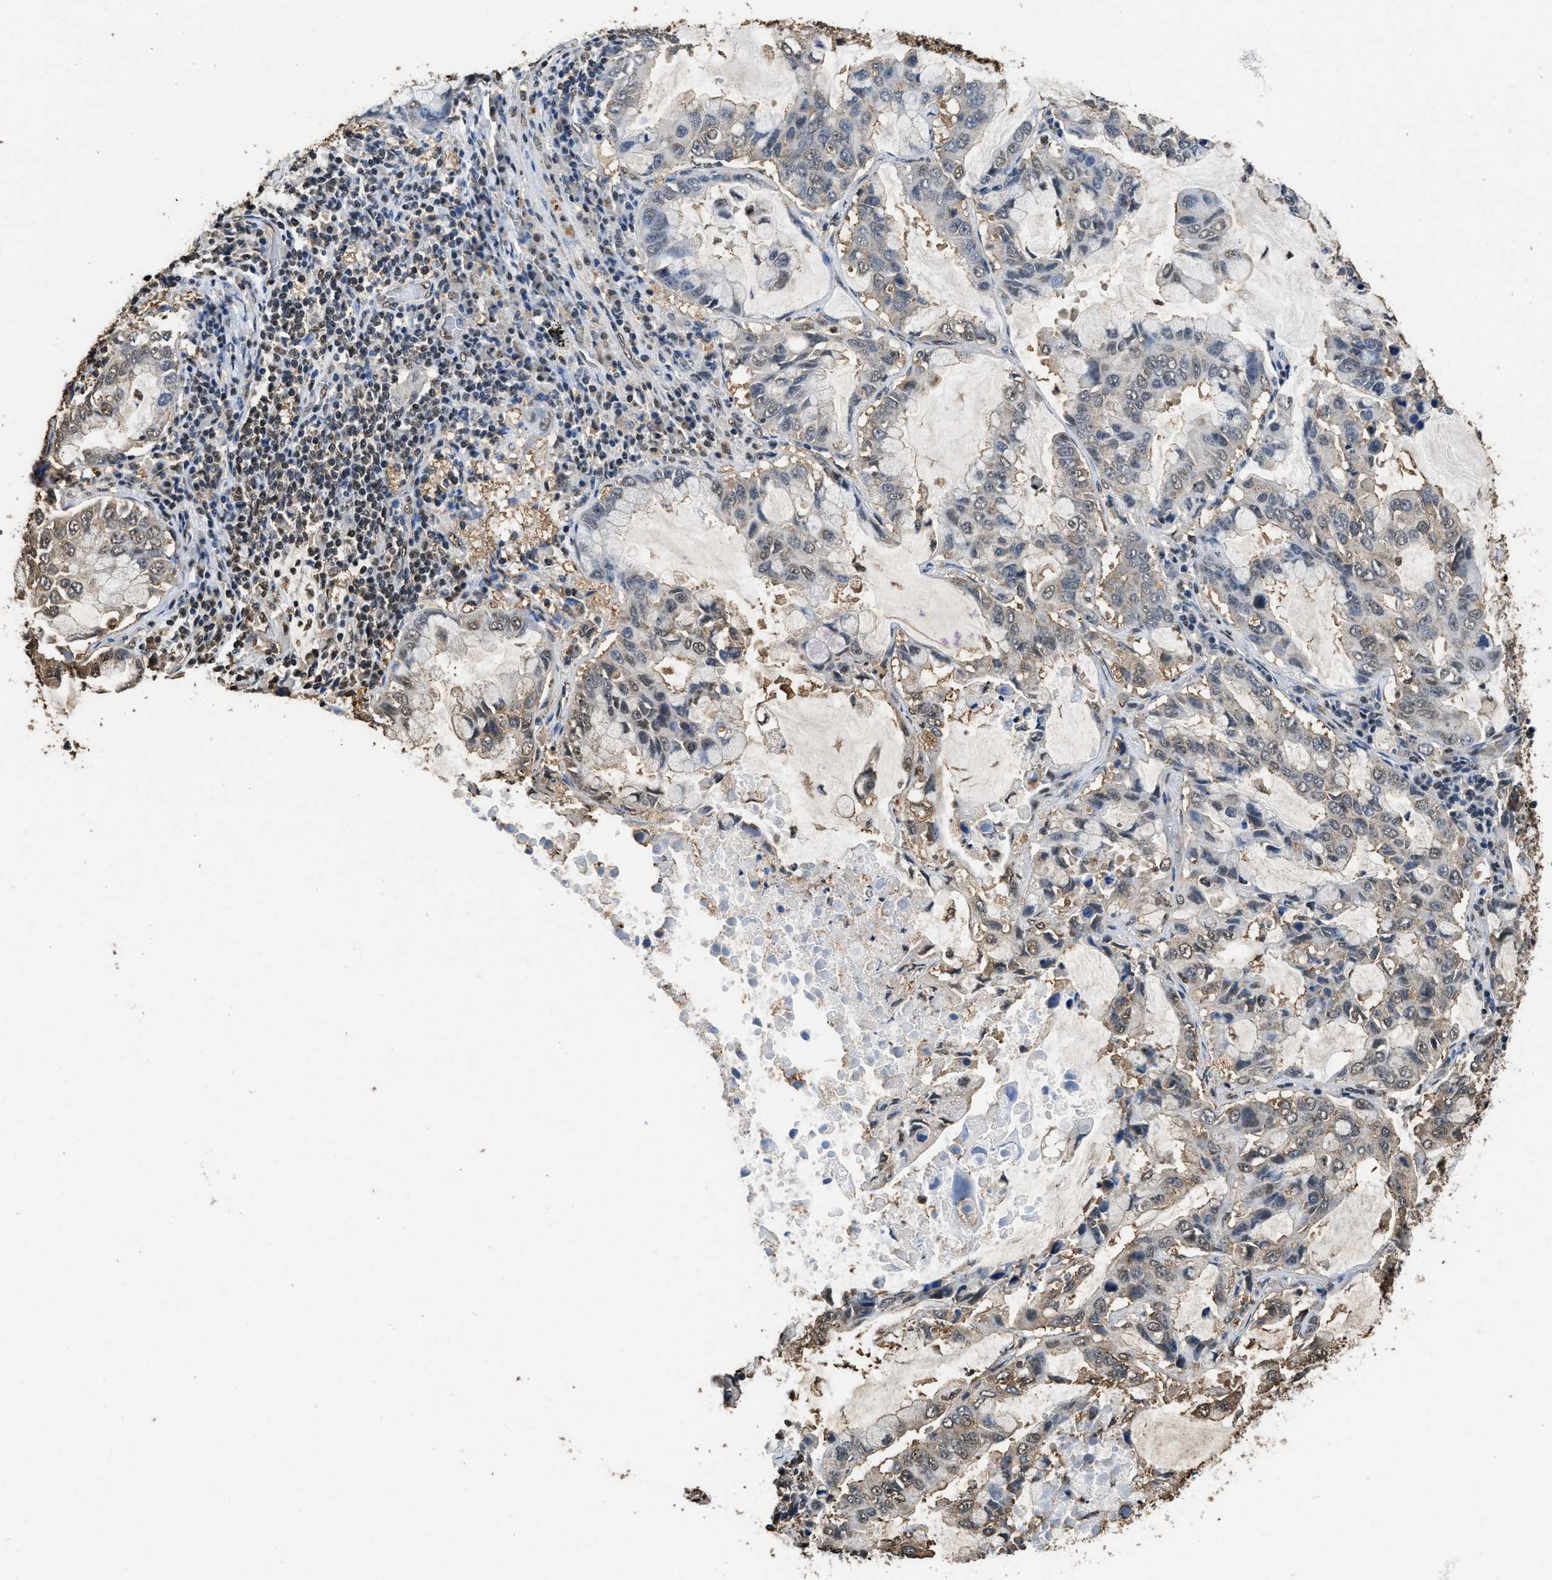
{"staining": {"intensity": "weak", "quantity": "<25%", "location": "cytoplasmic/membranous,nuclear"}, "tissue": "lung cancer", "cell_type": "Tumor cells", "image_type": "cancer", "snomed": [{"axis": "morphology", "description": "Adenocarcinoma, NOS"}, {"axis": "topography", "description": "Lung"}], "caption": "This is an immunohistochemistry (IHC) micrograph of human lung cancer. There is no positivity in tumor cells.", "gene": "GAPDH", "patient": {"sex": "male", "age": 64}}